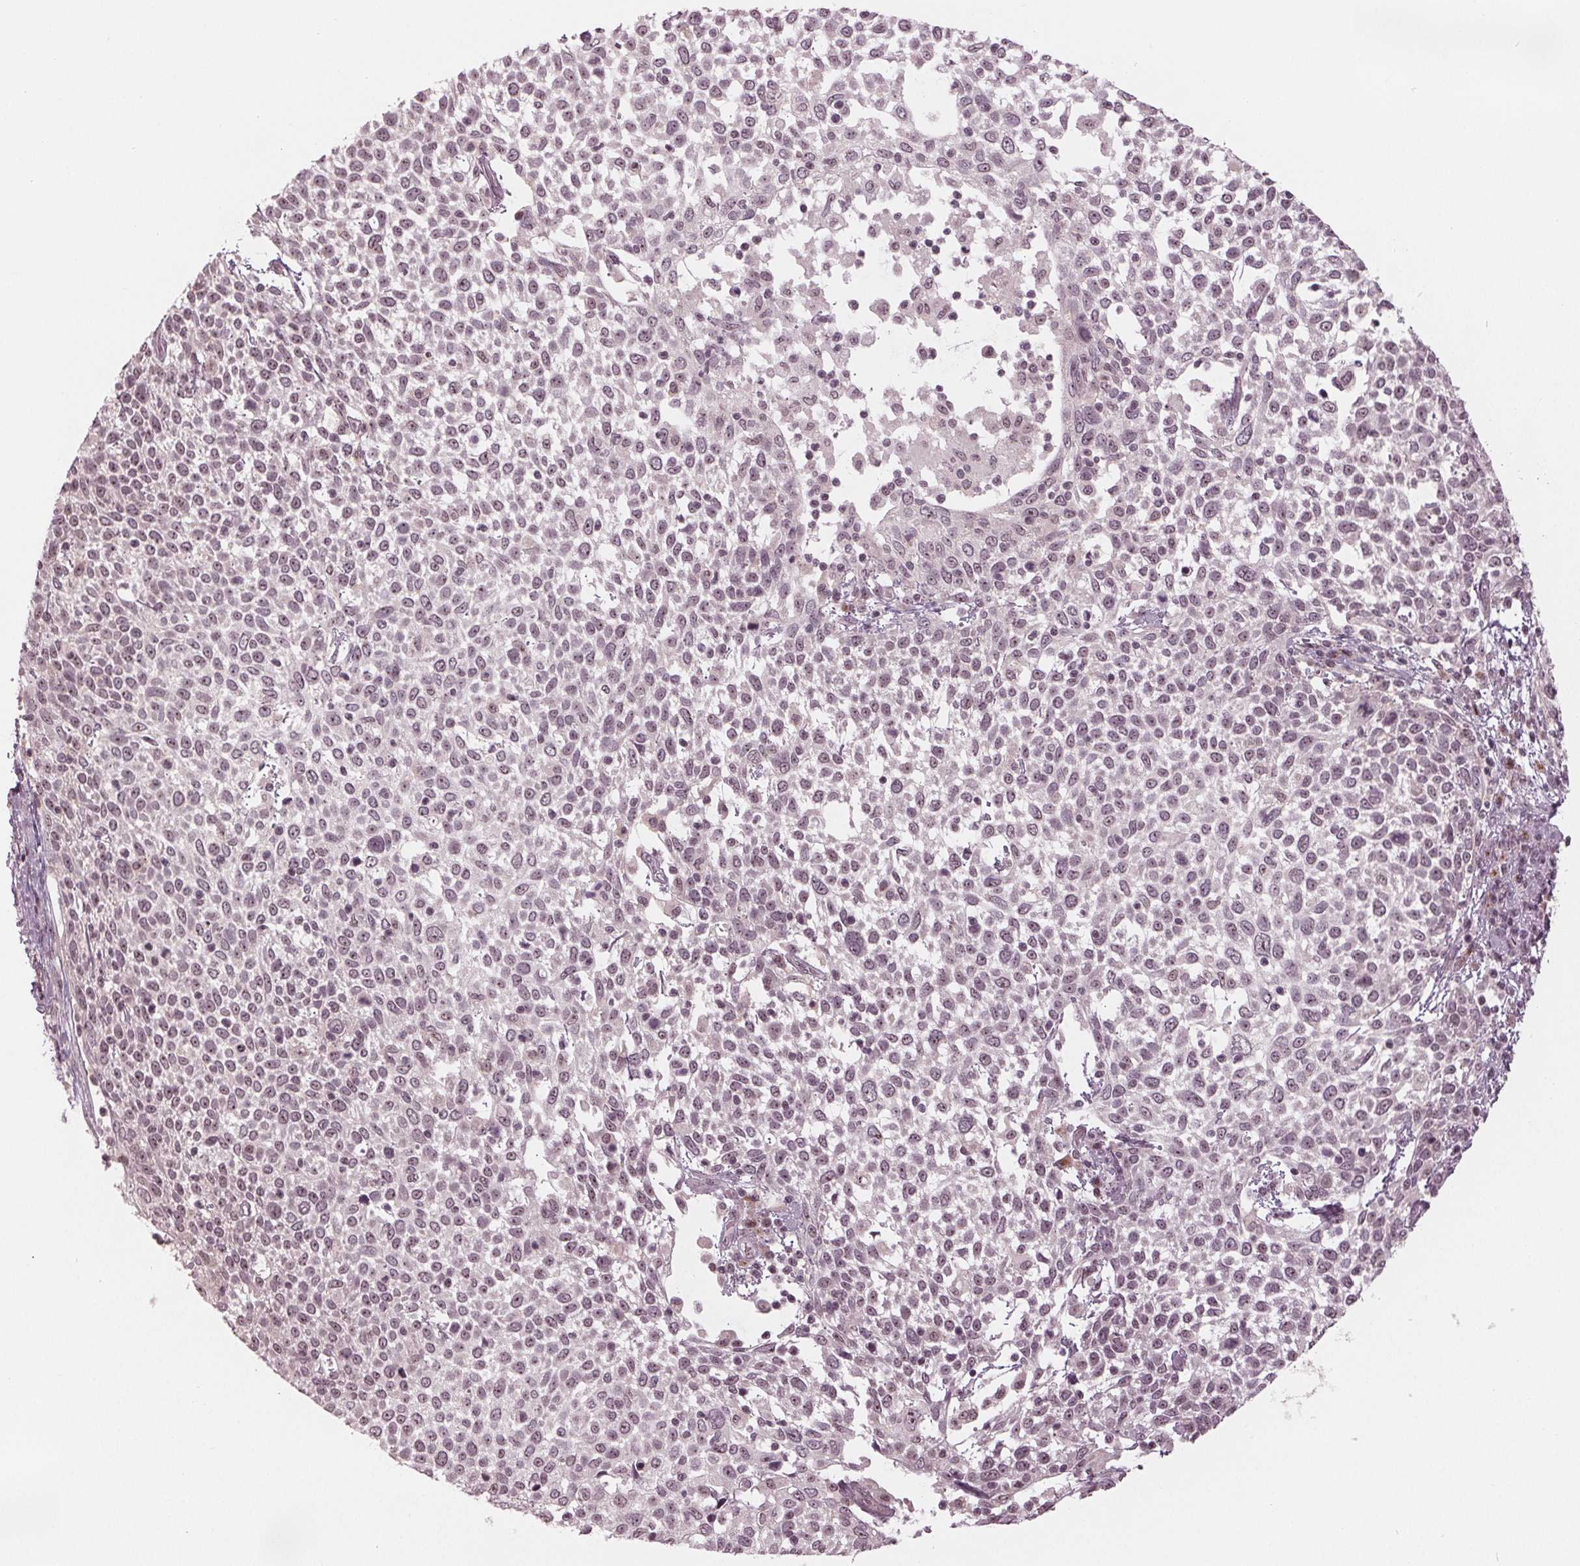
{"staining": {"intensity": "weak", "quantity": "25%-75%", "location": "nuclear"}, "tissue": "cervical cancer", "cell_type": "Tumor cells", "image_type": "cancer", "snomed": [{"axis": "morphology", "description": "Squamous cell carcinoma, NOS"}, {"axis": "topography", "description": "Cervix"}], "caption": "Protein analysis of cervical cancer tissue demonstrates weak nuclear expression in approximately 25%-75% of tumor cells.", "gene": "SLX4", "patient": {"sex": "female", "age": 61}}